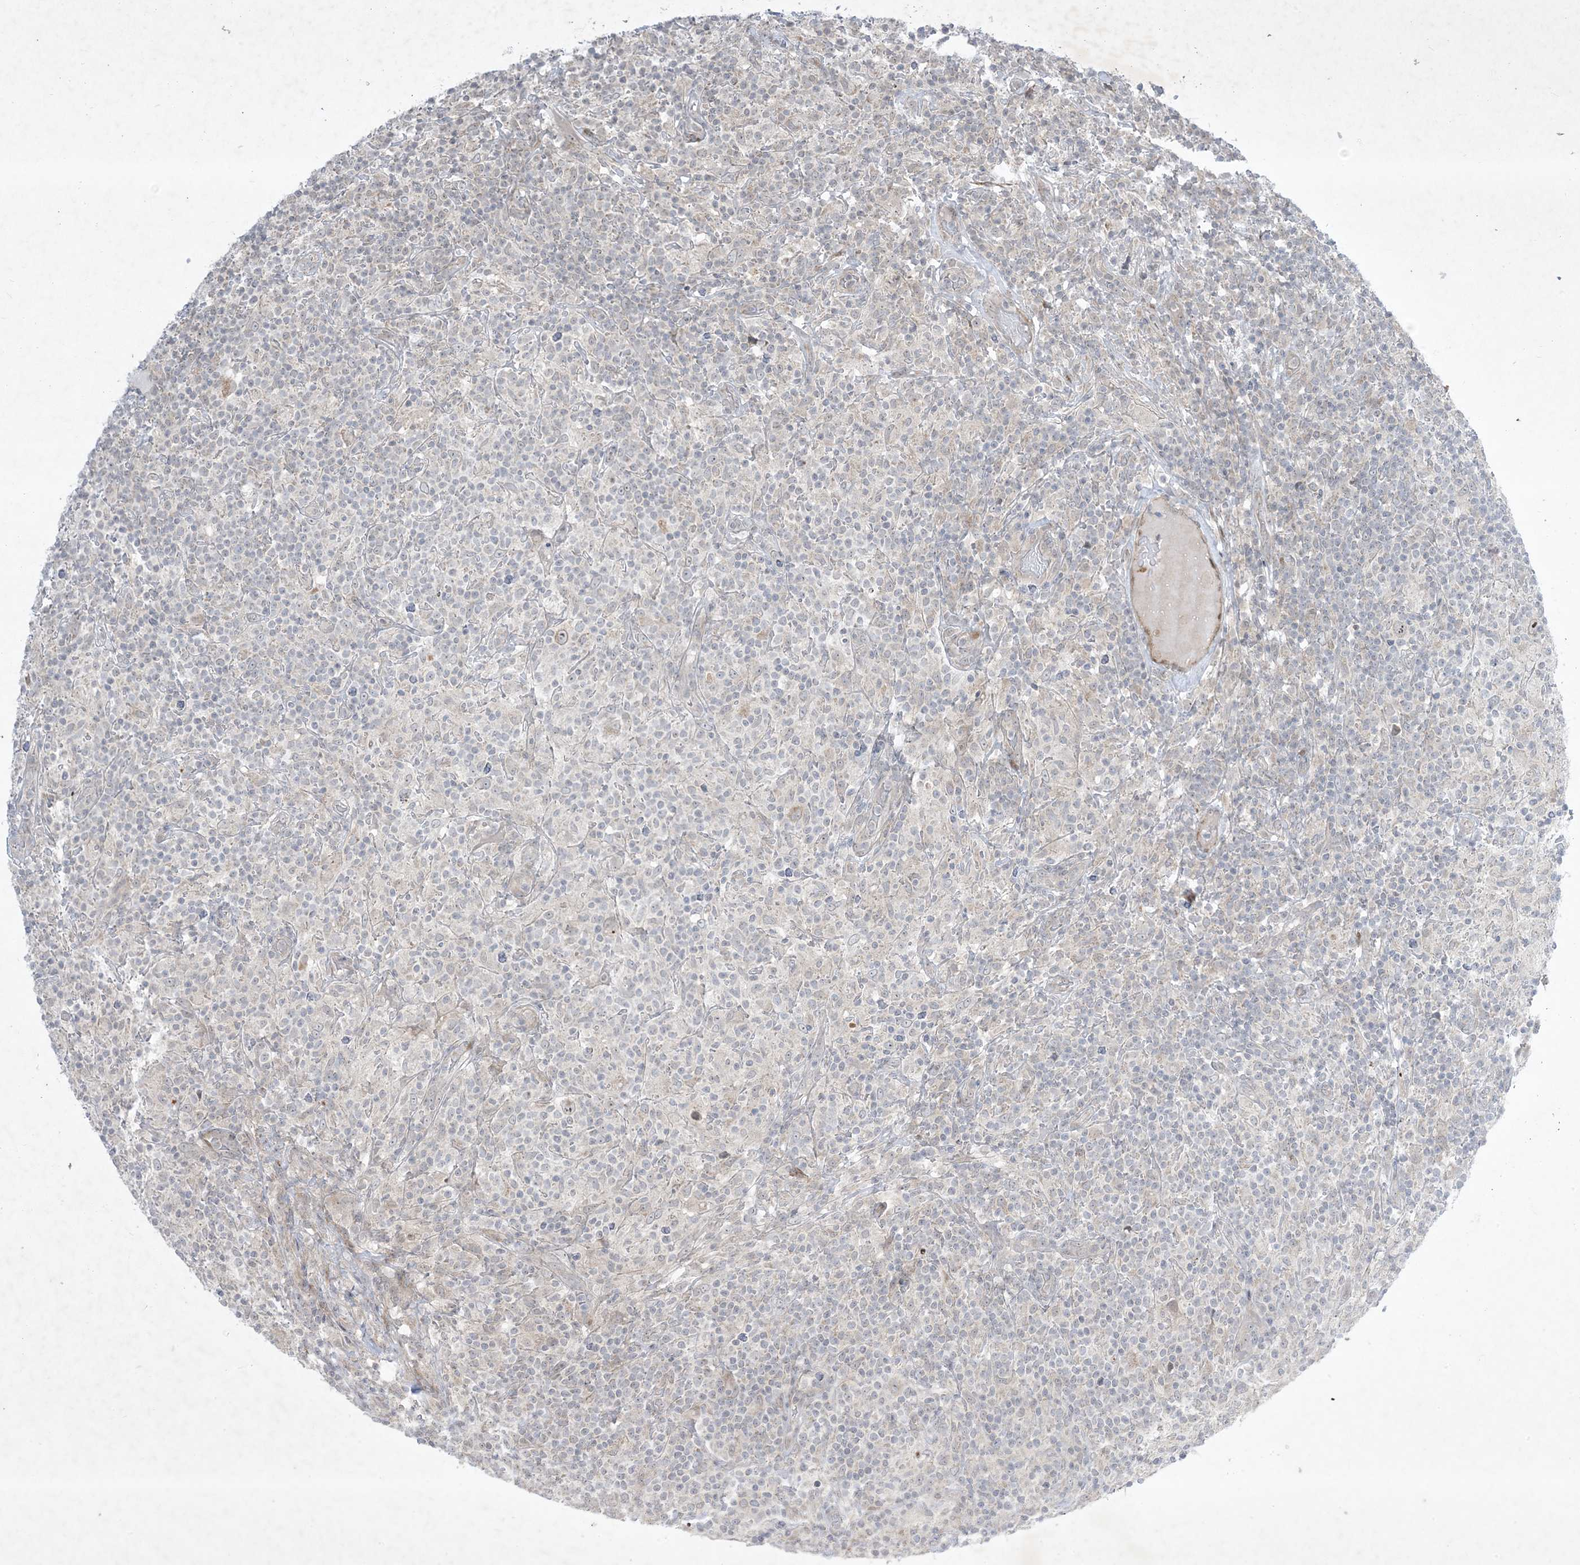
{"staining": {"intensity": "moderate", "quantity": "25%-75%", "location": "nuclear"}, "tissue": "lymphoma", "cell_type": "Tumor cells", "image_type": "cancer", "snomed": [{"axis": "morphology", "description": "Hodgkin's disease, NOS"}, {"axis": "topography", "description": "Lymph node"}], "caption": "Lymphoma stained with a brown dye exhibits moderate nuclear positive positivity in about 25%-75% of tumor cells.", "gene": "SOGA3", "patient": {"sex": "male", "age": 70}}